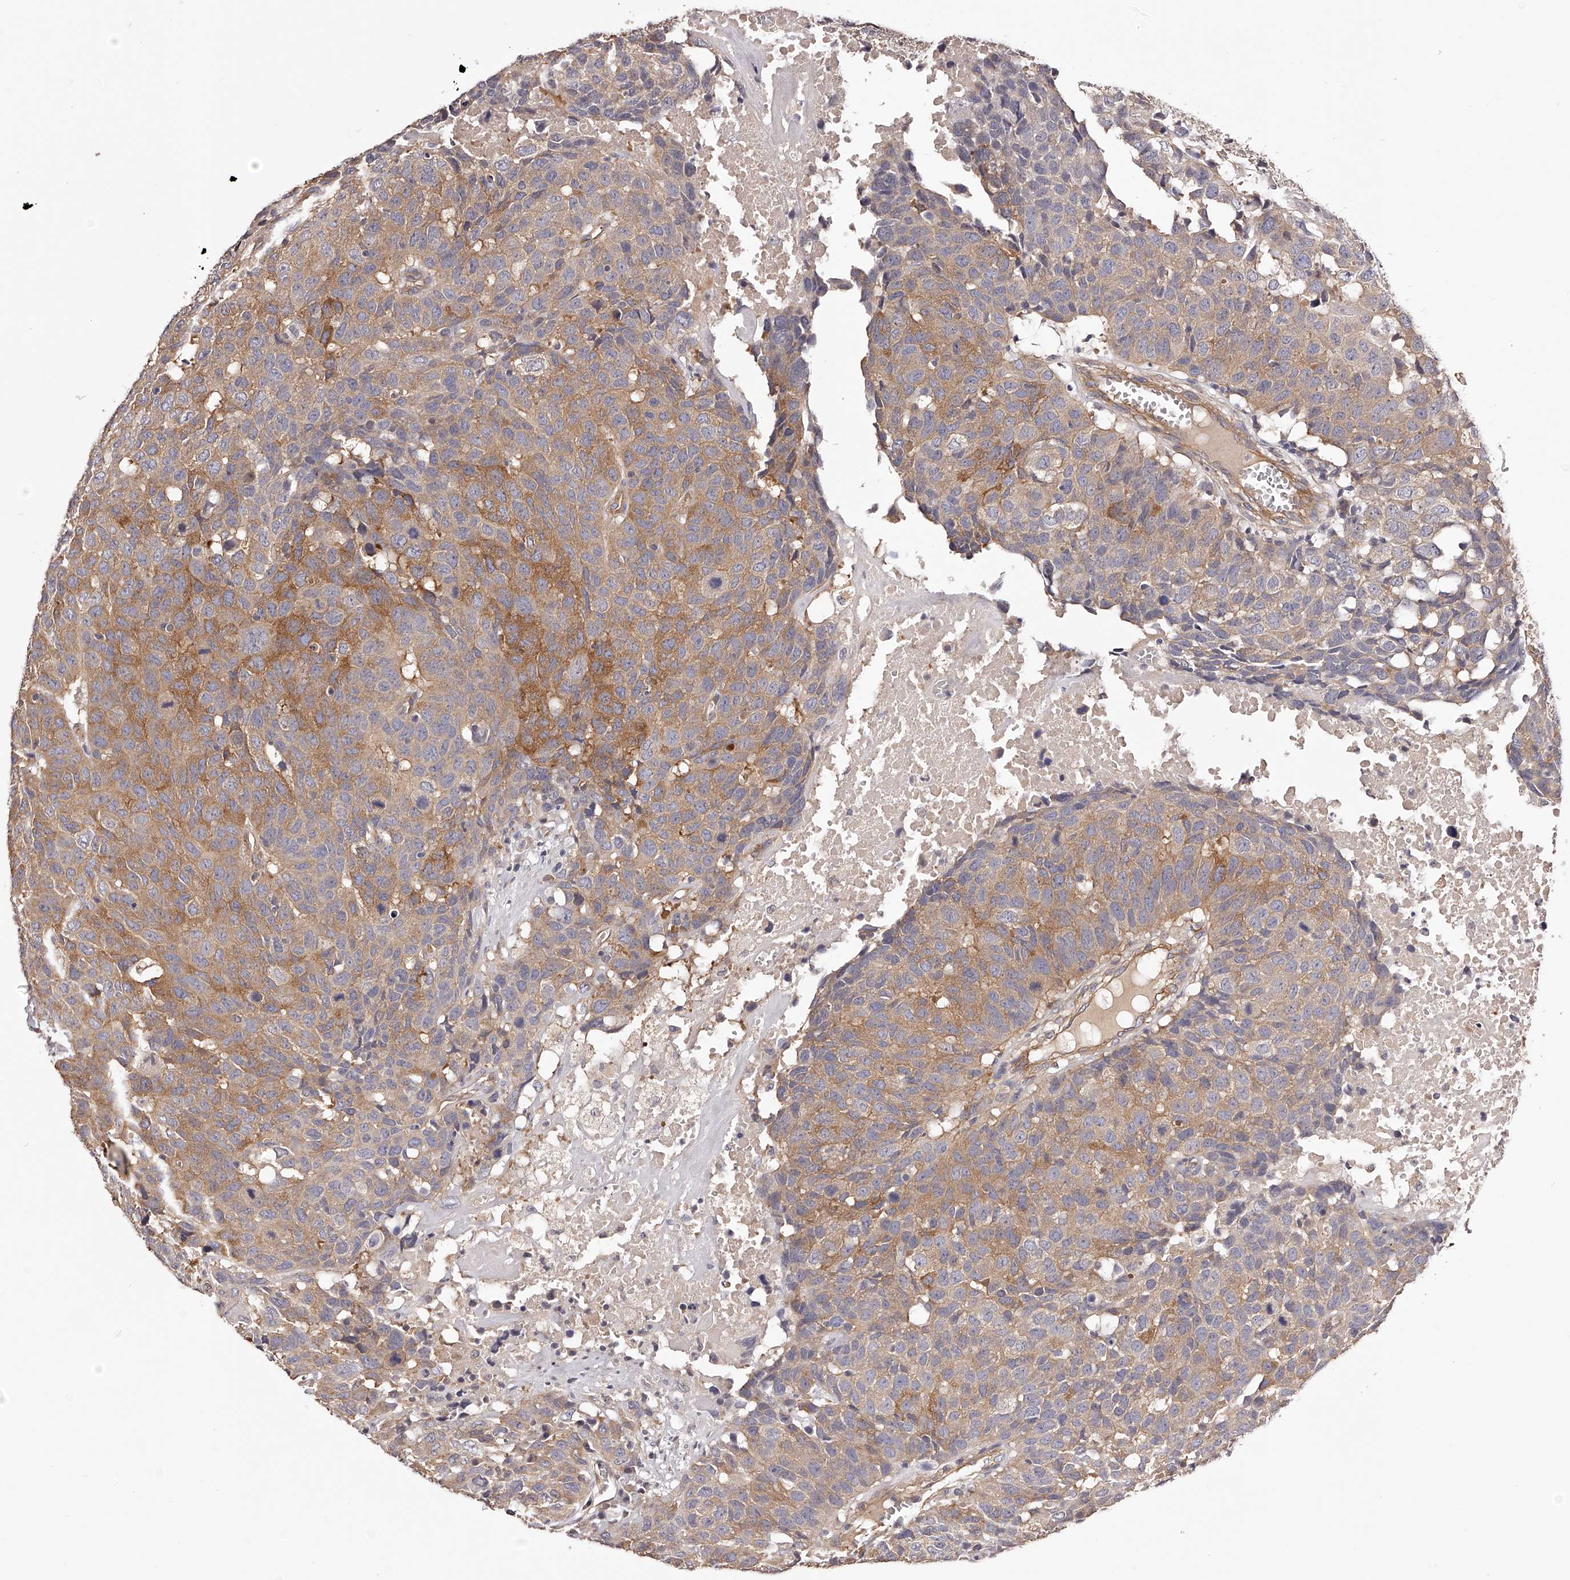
{"staining": {"intensity": "moderate", "quantity": ">75%", "location": "cytoplasmic/membranous"}, "tissue": "head and neck cancer", "cell_type": "Tumor cells", "image_type": "cancer", "snomed": [{"axis": "morphology", "description": "Squamous cell carcinoma, NOS"}, {"axis": "topography", "description": "Head-Neck"}], "caption": "Head and neck cancer (squamous cell carcinoma) stained for a protein demonstrates moderate cytoplasmic/membranous positivity in tumor cells.", "gene": "LTV1", "patient": {"sex": "male", "age": 66}}